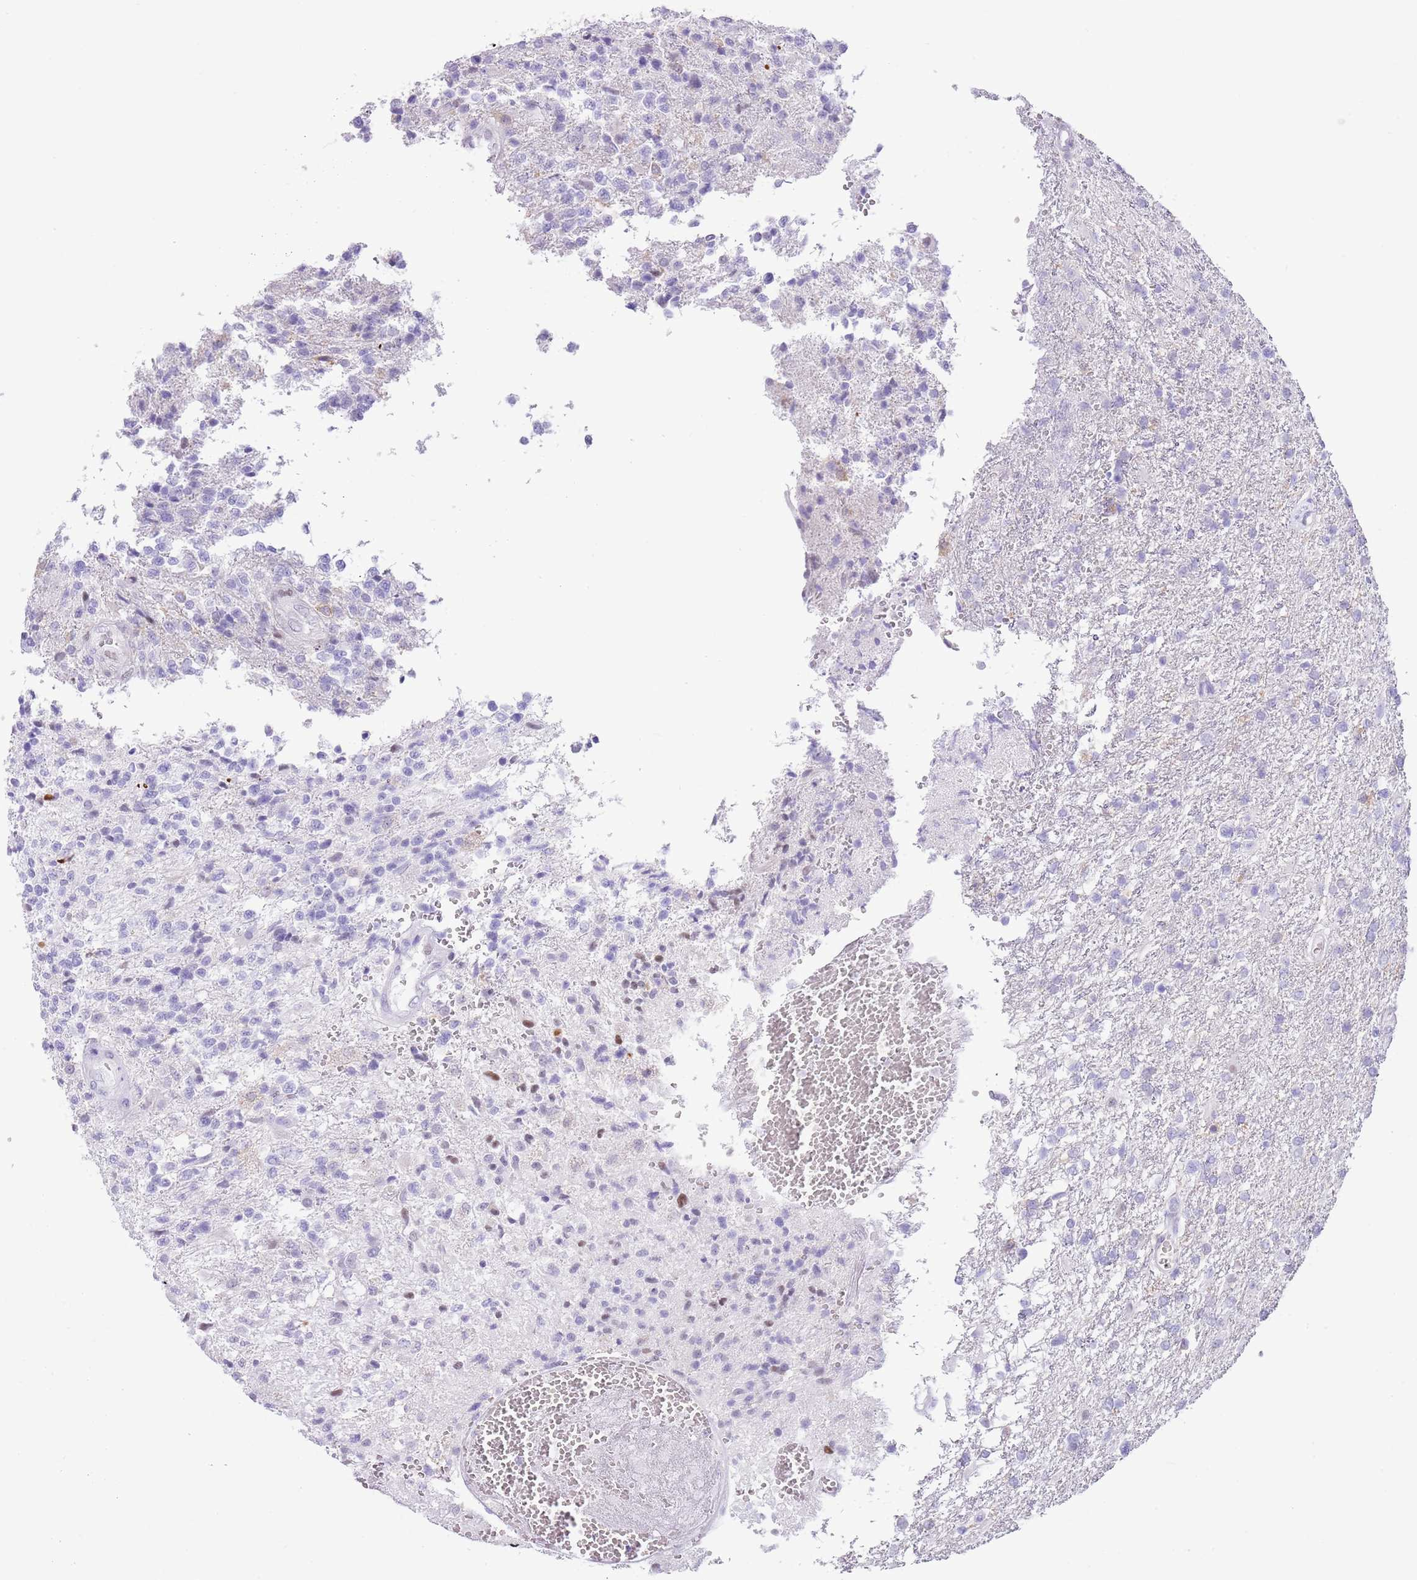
{"staining": {"intensity": "negative", "quantity": "none", "location": "none"}, "tissue": "glioma", "cell_type": "Tumor cells", "image_type": "cancer", "snomed": [{"axis": "morphology", "description": "Glioma, malignant, High grade"}, {"axis": "topography", "description": "Brain"}], "caption": "Immunohistochemistry of malignant glioma (high-grade) demonstrates no positivity in tumor cells. (Stains: DAB (3,3'-diaminobenzidine) immunohistochemistry with hematoxylin counter stain, Microscopy: brightfield microscopy at high magnification).", "gene": "PPP1R17", "patient": {"sex": "male", "age": 56}}